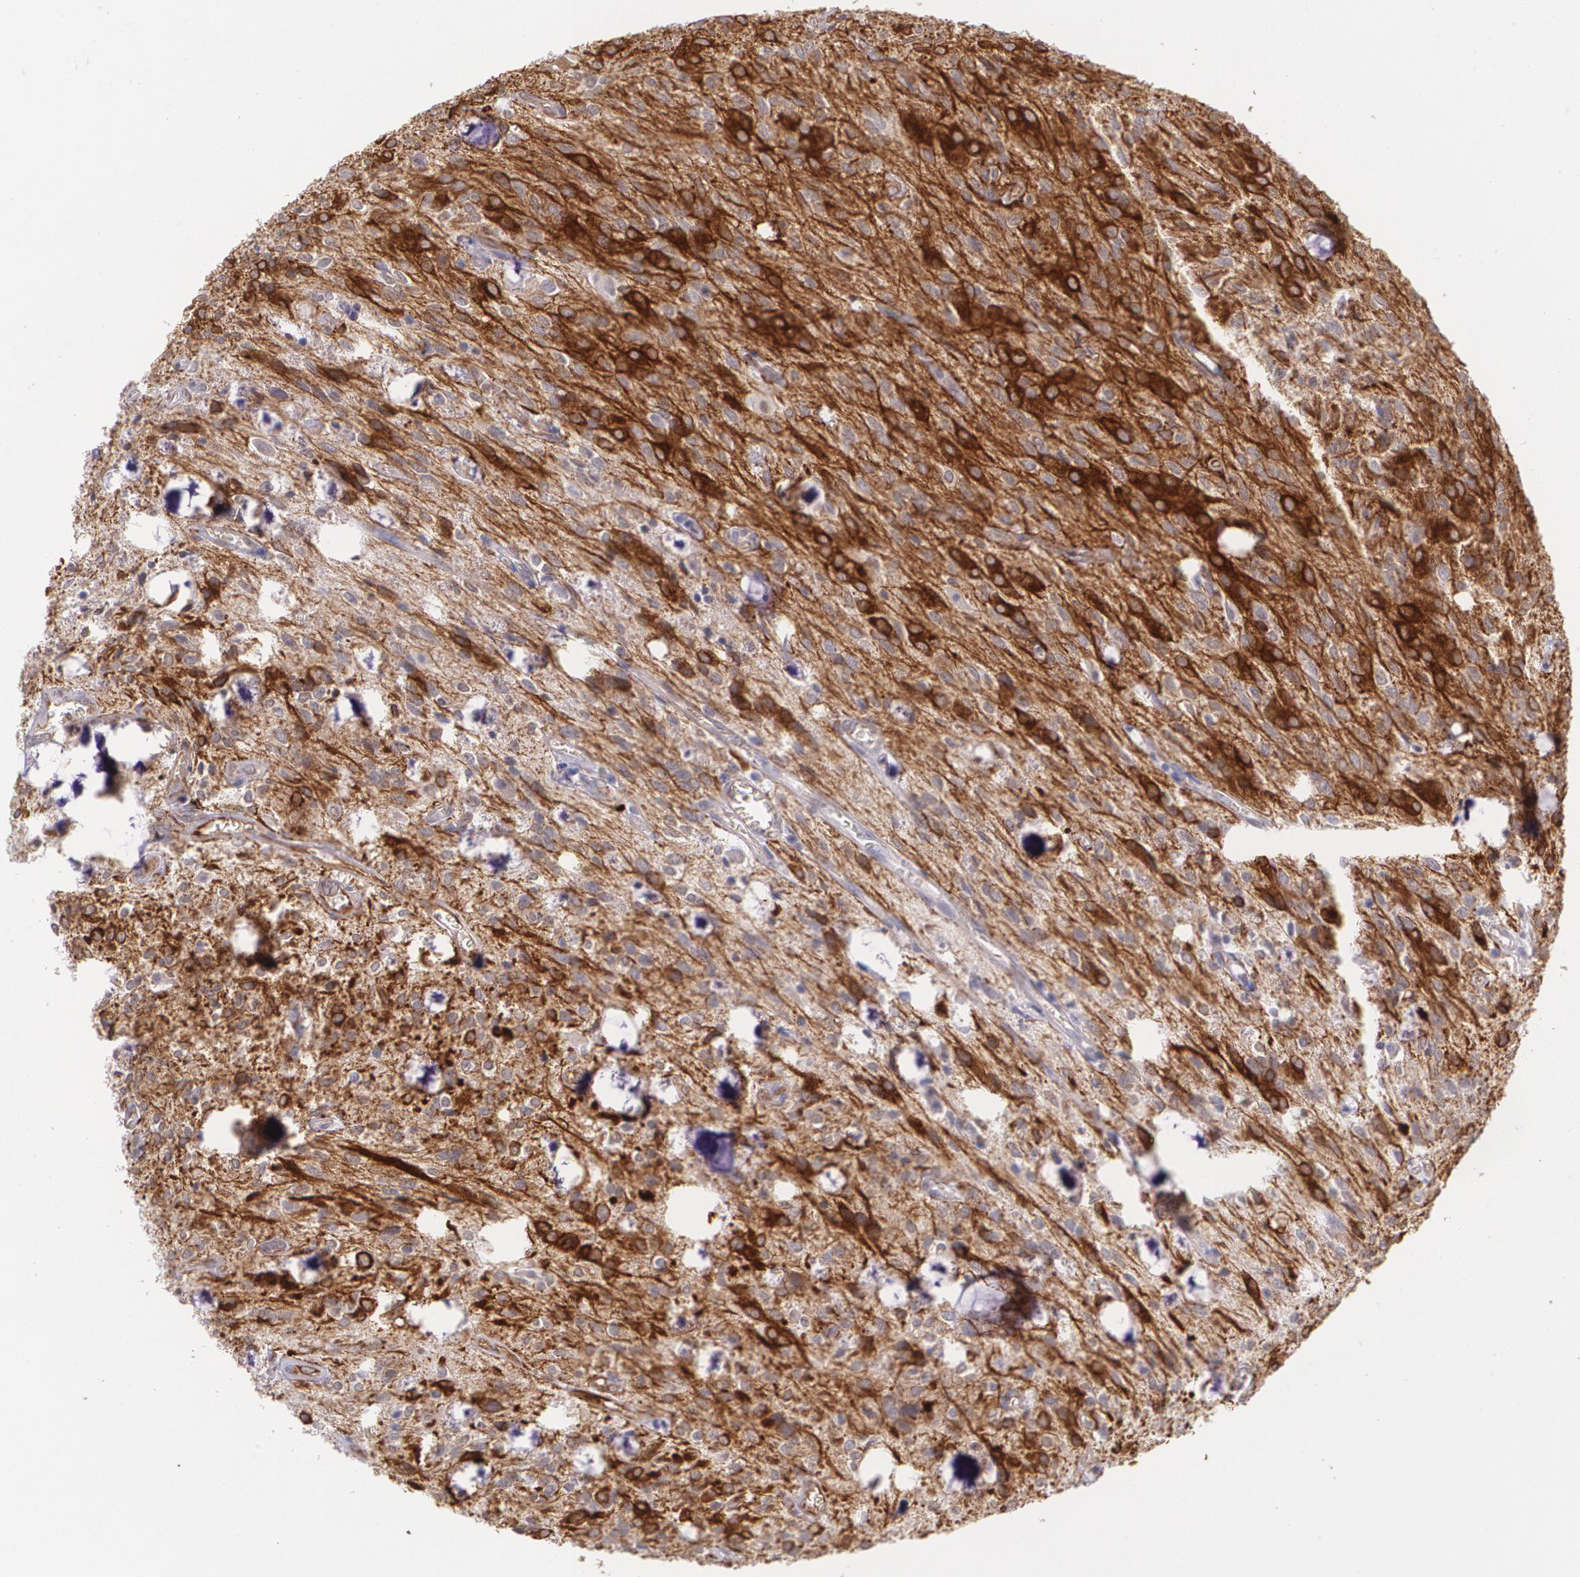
{"staining": {"intensity": "strong", "quantity": ">75%", "location": "cytoplasmic/membranous"}, "tissue": "glioma", "cell_type": "Tumor cells", "image_type": "cancer", "snomed": [{"axis": "morphology", "description": "Glioma, malignant, Low grade"}, {"axis": "topography", "description": "Brain"}], "caption": "IHC (DAB) staining of human glioma reveals strong cytoplasmic/membranous protein expression in about >75% of tumor cells.", "gene": "RTN1", "patient": {"sex": "female", "age": 15}}